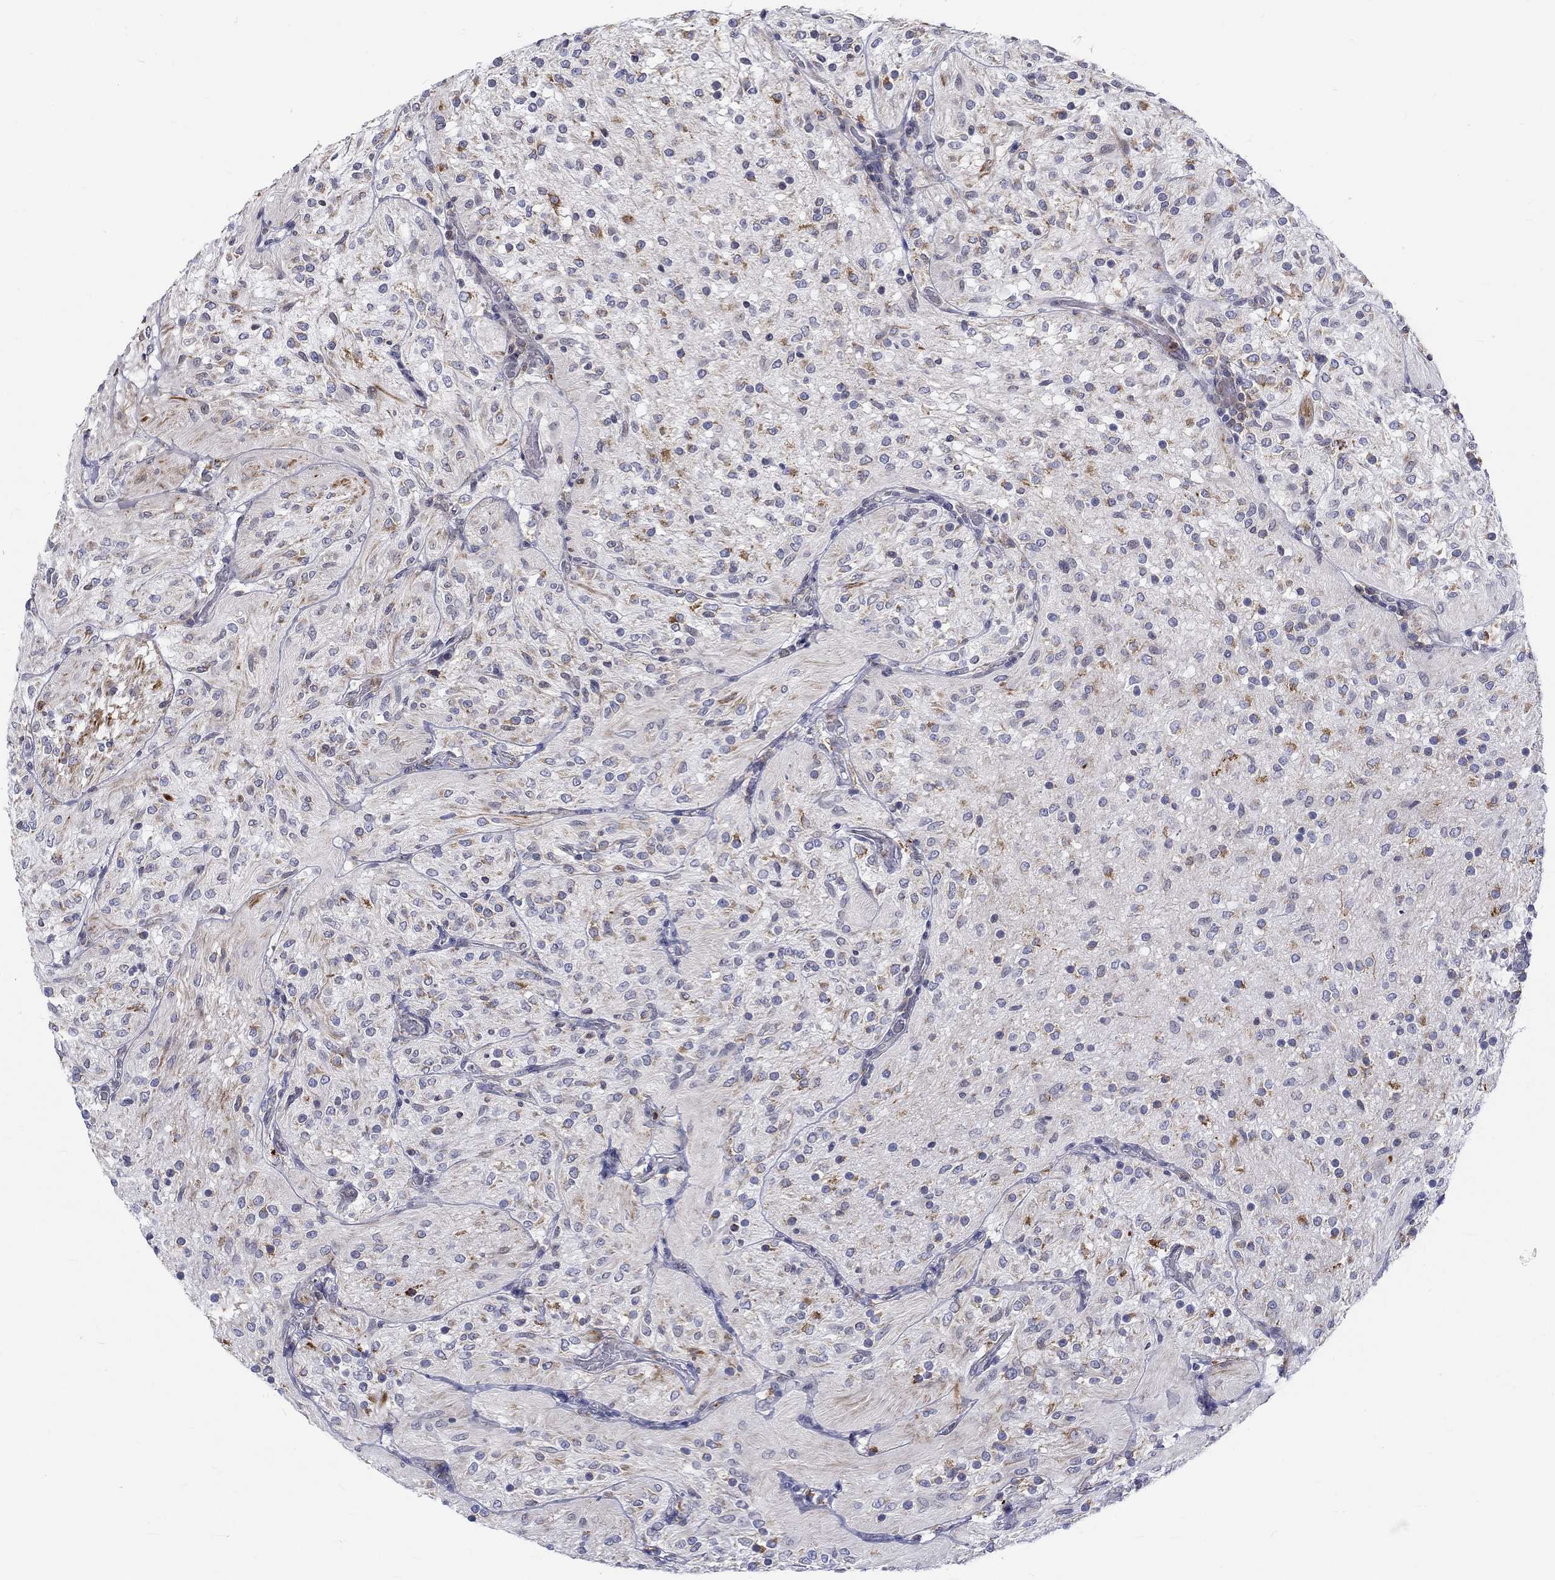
{"staining": {"intensity": "moderate", "quantity": "<25%", "location": "cytoplasmic/membranous"}, "tissue": "glioma", "cell_type": "Tumor cells", "image_type": "cancer", "snomed": [{"axis": "morphology", "description": "Glioma, malignant, Low grade"}, {"axis": "topography", "description": "Brain"}], "caption": "IHC staining of glioma, which demonstrates low levels of moderate cytoplasmic/membranous positivity in approximately <25% of tumor cells indicating moderate cytoplasmic/membranous protein expression. The staining was performed using DAB (3,3'-diaminobenzidine) (brown) for protein detection and nuclei were counterstained in hematoxylin (blue).", "gene": "ST6GALNAC1", "patient": {"sex": "male", "age": 3}}